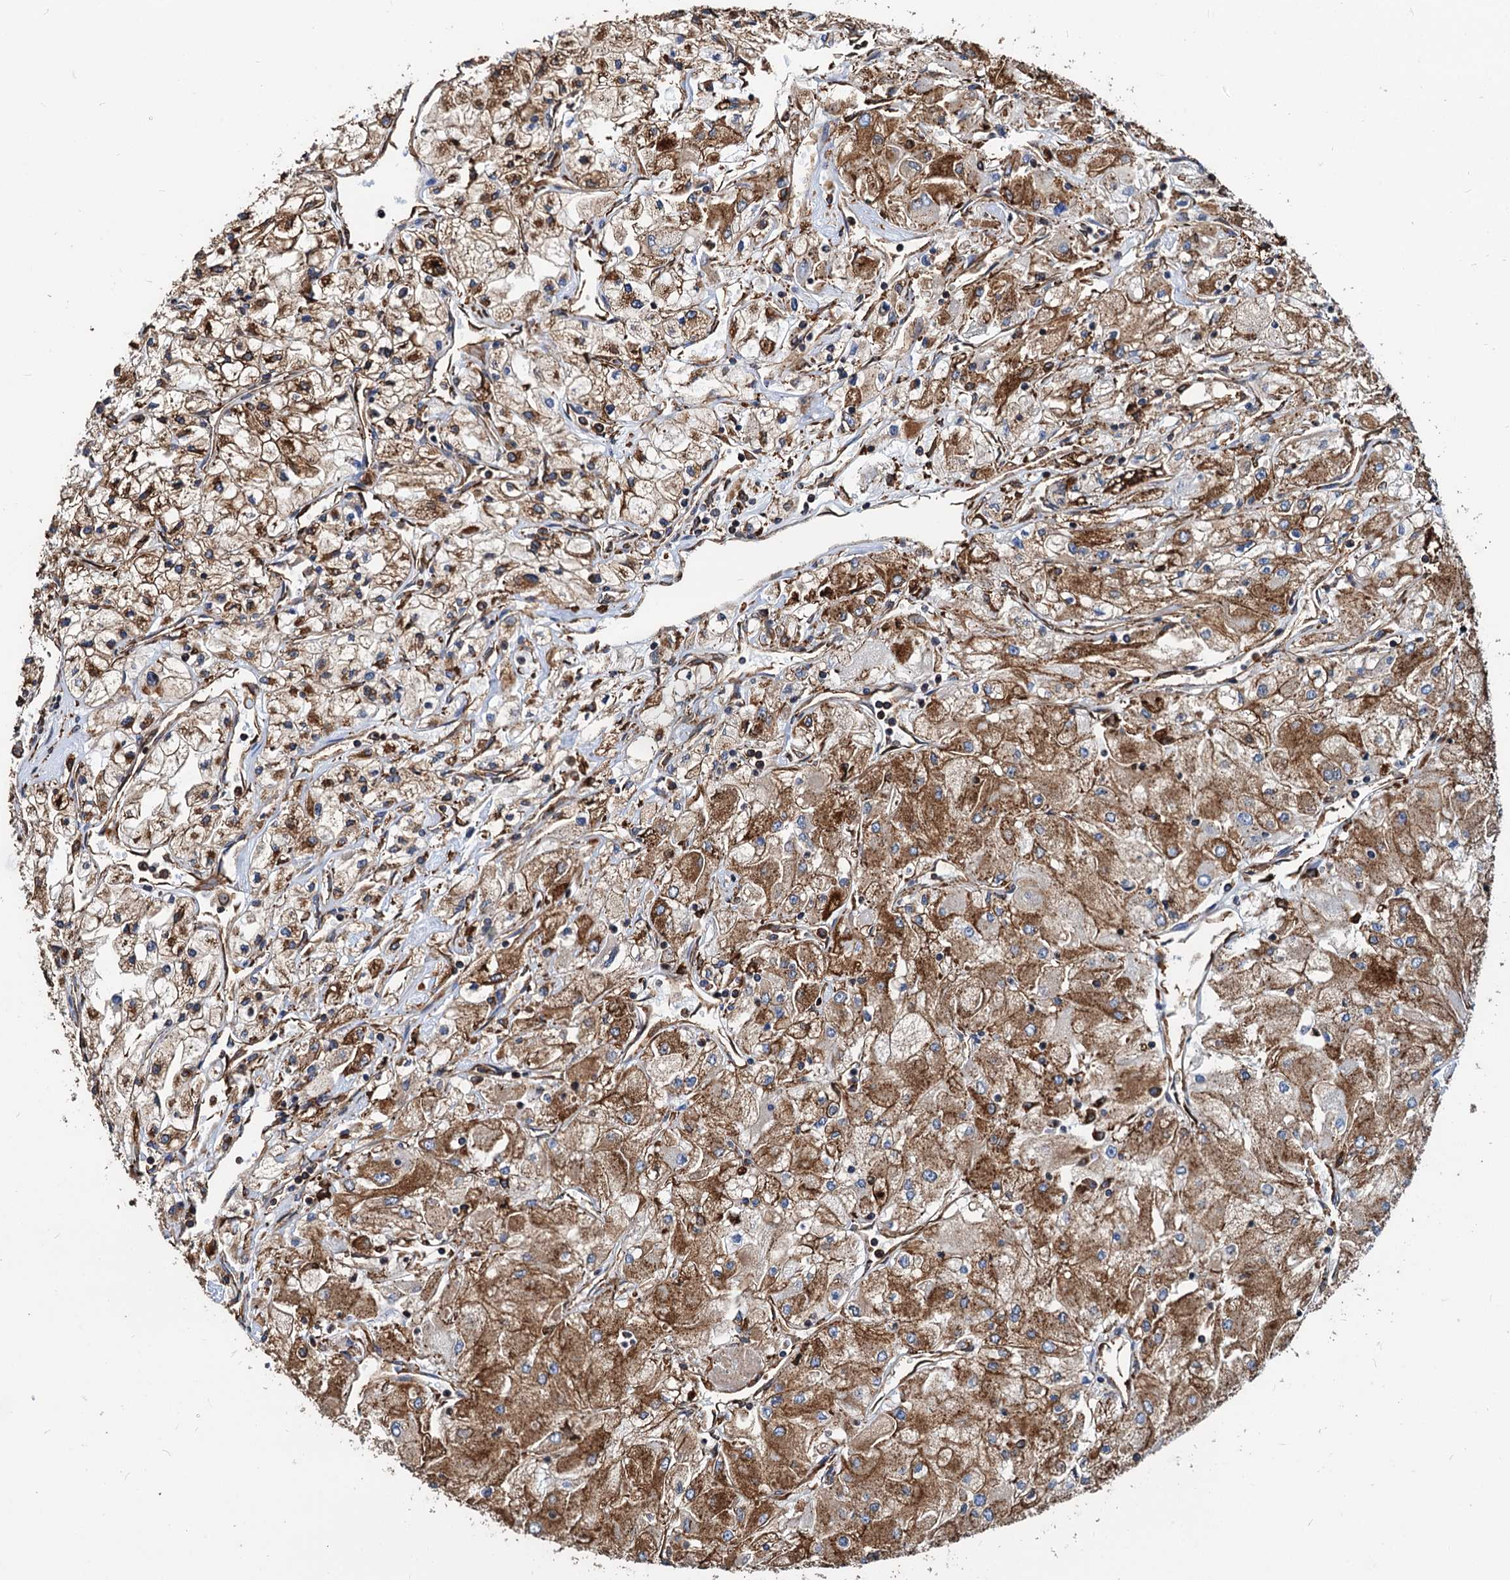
{"staining": {"intensity": "moderate", "quantity": ">75%", "location": "cytoplasmic/membranous"}, "tissue": "renal cancer", "cell_type": "Tumor cells", "image_type": "cancer", "snomed": [{"axis": "morphology", "description": "Adenocarcinoma, NOS"}, {"axis": "topography", "description": "Kidney"}], "caption": "This micrograph shows immunohistochemistry (IHC) staining of adenocarcinoma (renal), with medium moderate cytoplasmic/membranous expression in about >75% of tumor cells.", "gene": "HSPA5", "patient": {"sex": "male", "age": 80}}